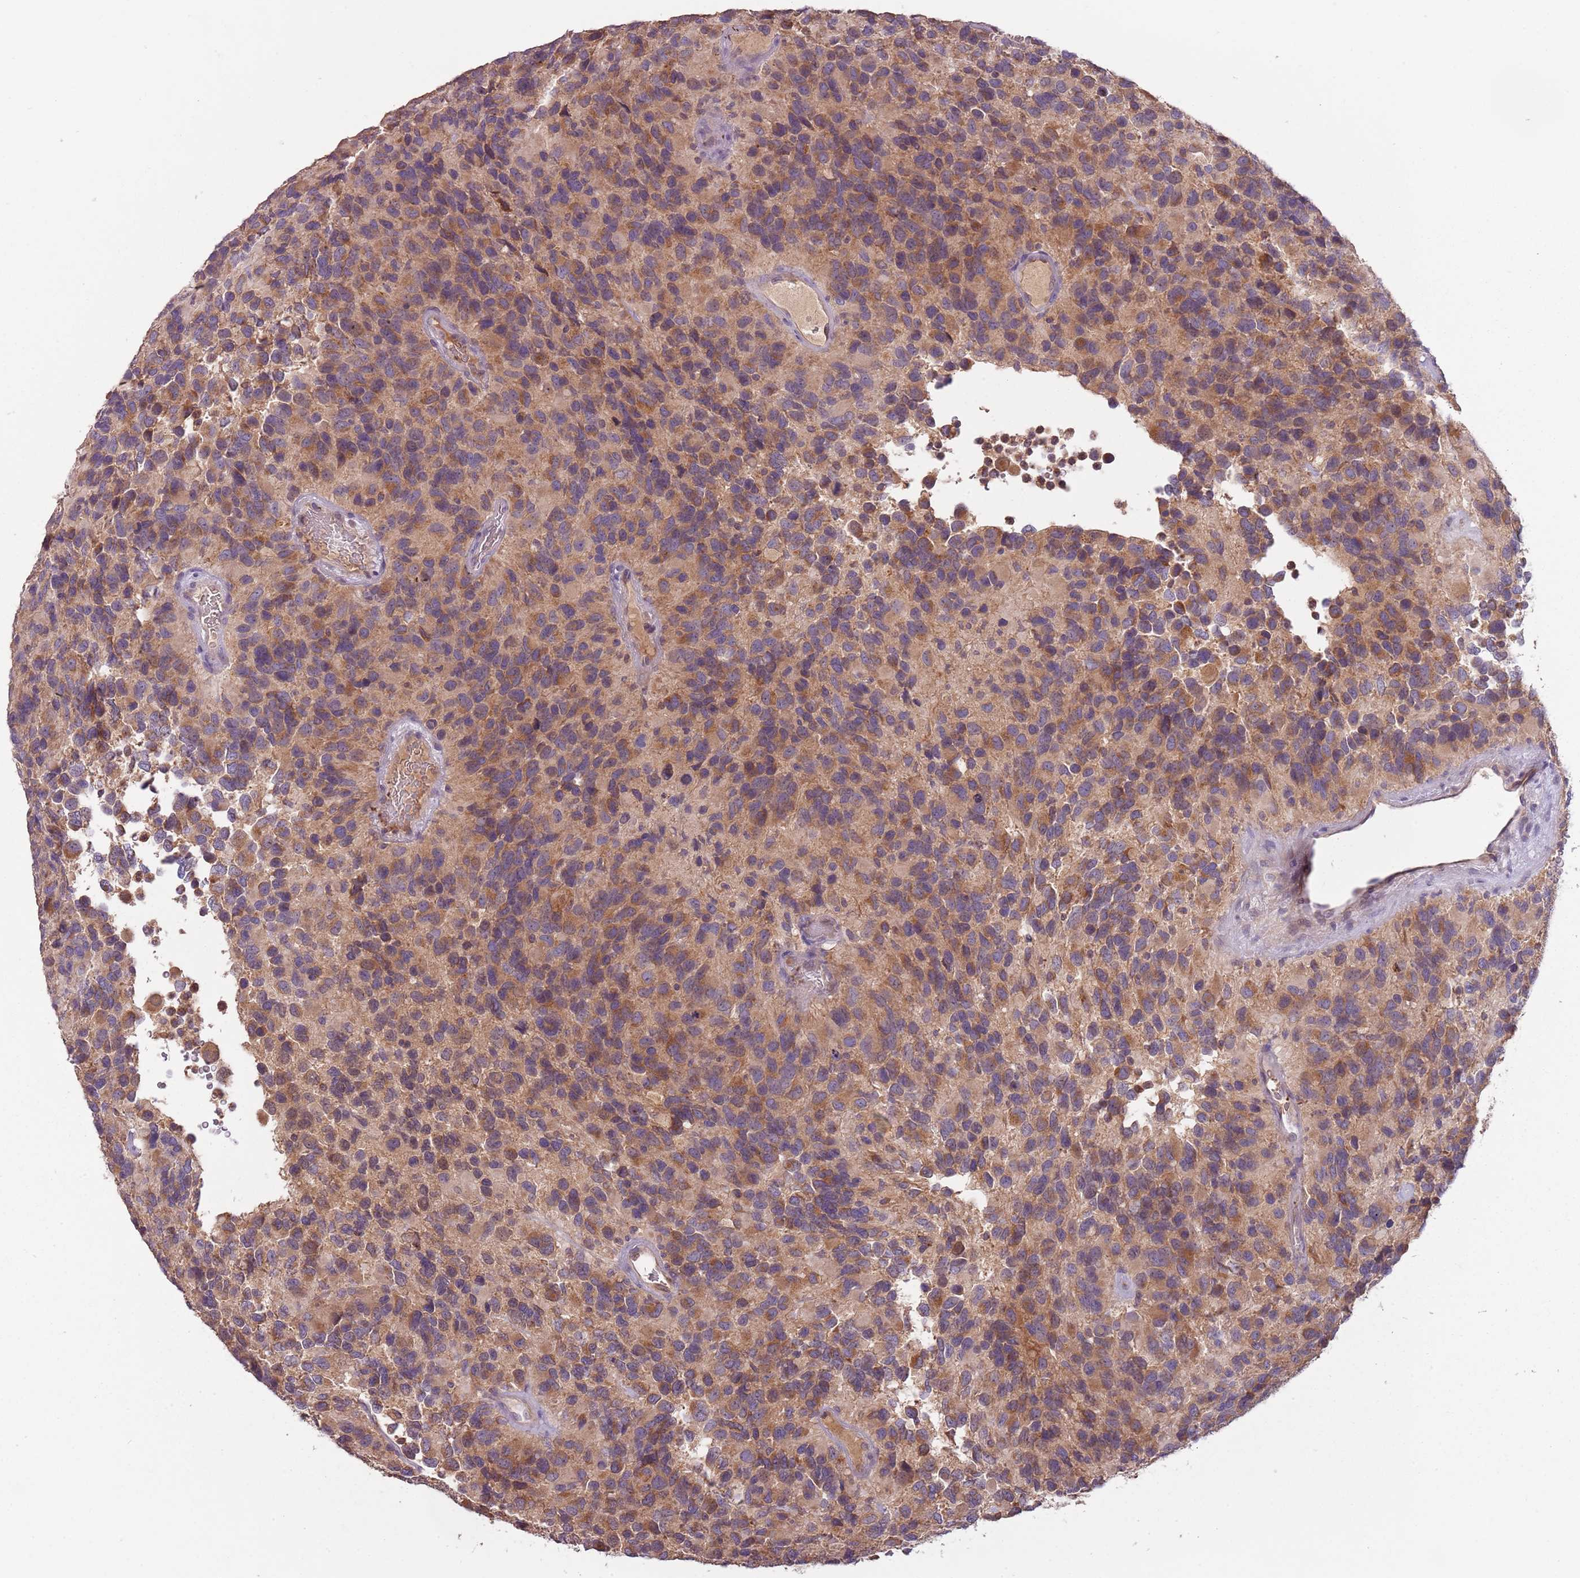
{"staining": {"intensity": "moderate", "quantity": ">75%", "location": "cytoplasmic/membranous"}, "tissue": "glioma", "cell_type": "Tumor cells", "image_type": "cancer", "snomed": [{"axis": "morphology", "description": "Glioma, malignant, High grade"}, {"axis": "topography", "description": "Brain"}], "caption": "Protein expression analysis of glioma demonstrates moderate cytoplasmic/membranous positivity in about >75% of tumor cells.", "gene": "FECH", "patient": {"sex": "male", "age": 77}}